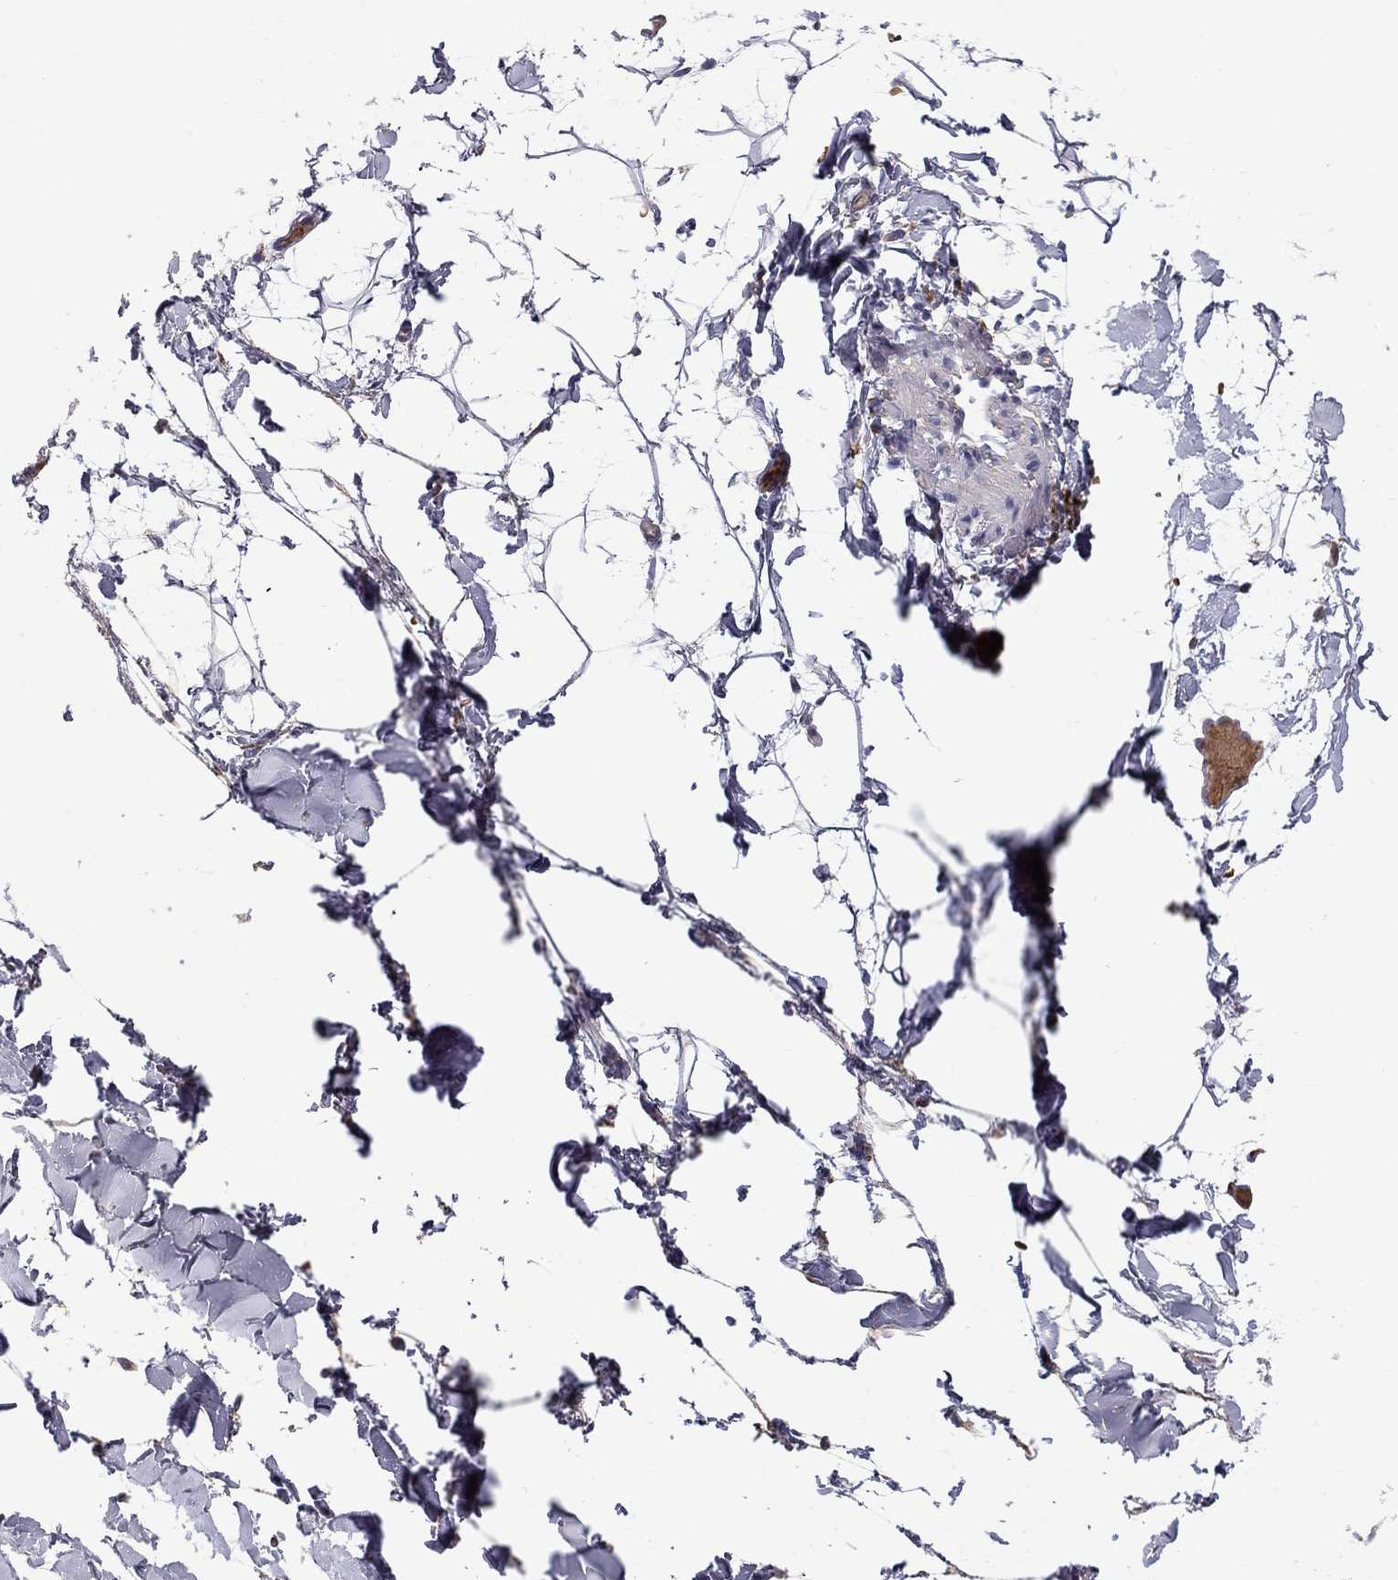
{"staining": {"intensity": "negative", "quantity": "none", "location": "none"}, "tissue": "adipose tissue", "cell_type": "Adipocytes", "image_type": "normal", "snomed": [{"axis": "morphology", "description": "Normal tissue, NOS"}, {"axis": "topography", "description": "Gallbladder"}, {"axis": "topography", "description": "Peripheral nerve tissue"}], "caption": "DAB (3,3'-diaminobenzidine) immunohistochemical staining of benign human adipose tissue shows no significant expression in adipocytes. Brightfield microscopy of IHC stained with DAB (brown) and hematoxylin (blue), captured at high magnification.", "gene": "EIF4E3", "patient": {"sex": "female", "age": 45}}